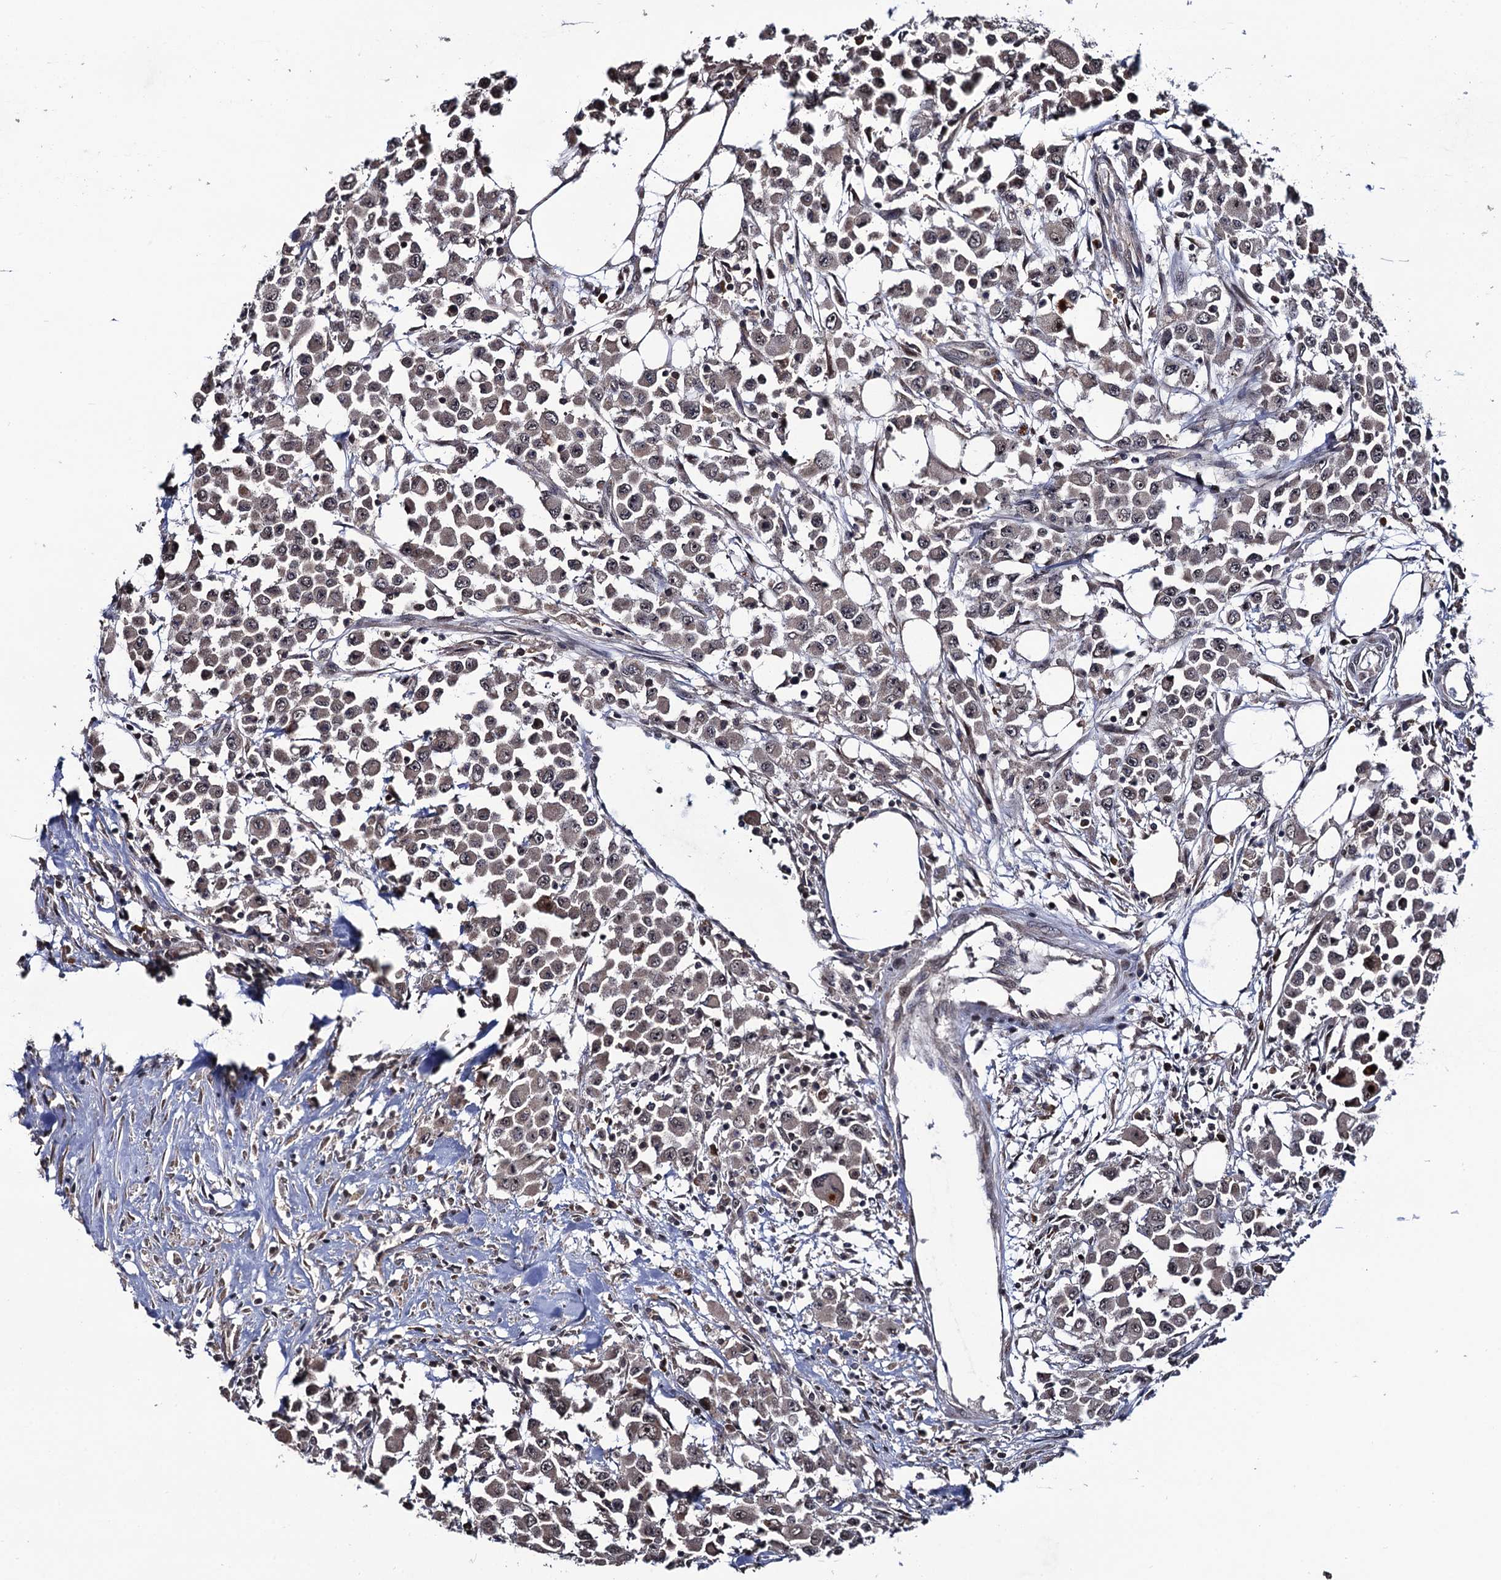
{"staining": {"intensity": "weak", "quantity": "<25%", "location": "nuclear"}, "tissue": "colorectal cancer", "cell_type": "Tumor cells", "image_type": "cancer", "snomed": [{"axis": "morphology", "description": "Adenocarcinoma, NOS"}, {"axis": "topography", "description": "Colon"}], "caption": "Immunohistochemistry image of human colorectal cancer stained for a protein (brown), which exhibits no expression in tumor cells. (Stains: DAB immunohistochemistry with hematoxylin counter stain, Microscopy: brightfield microscopy at high magnification).", "gene": "LRRC63", "patient": {"sex": "male", "age": 51}}